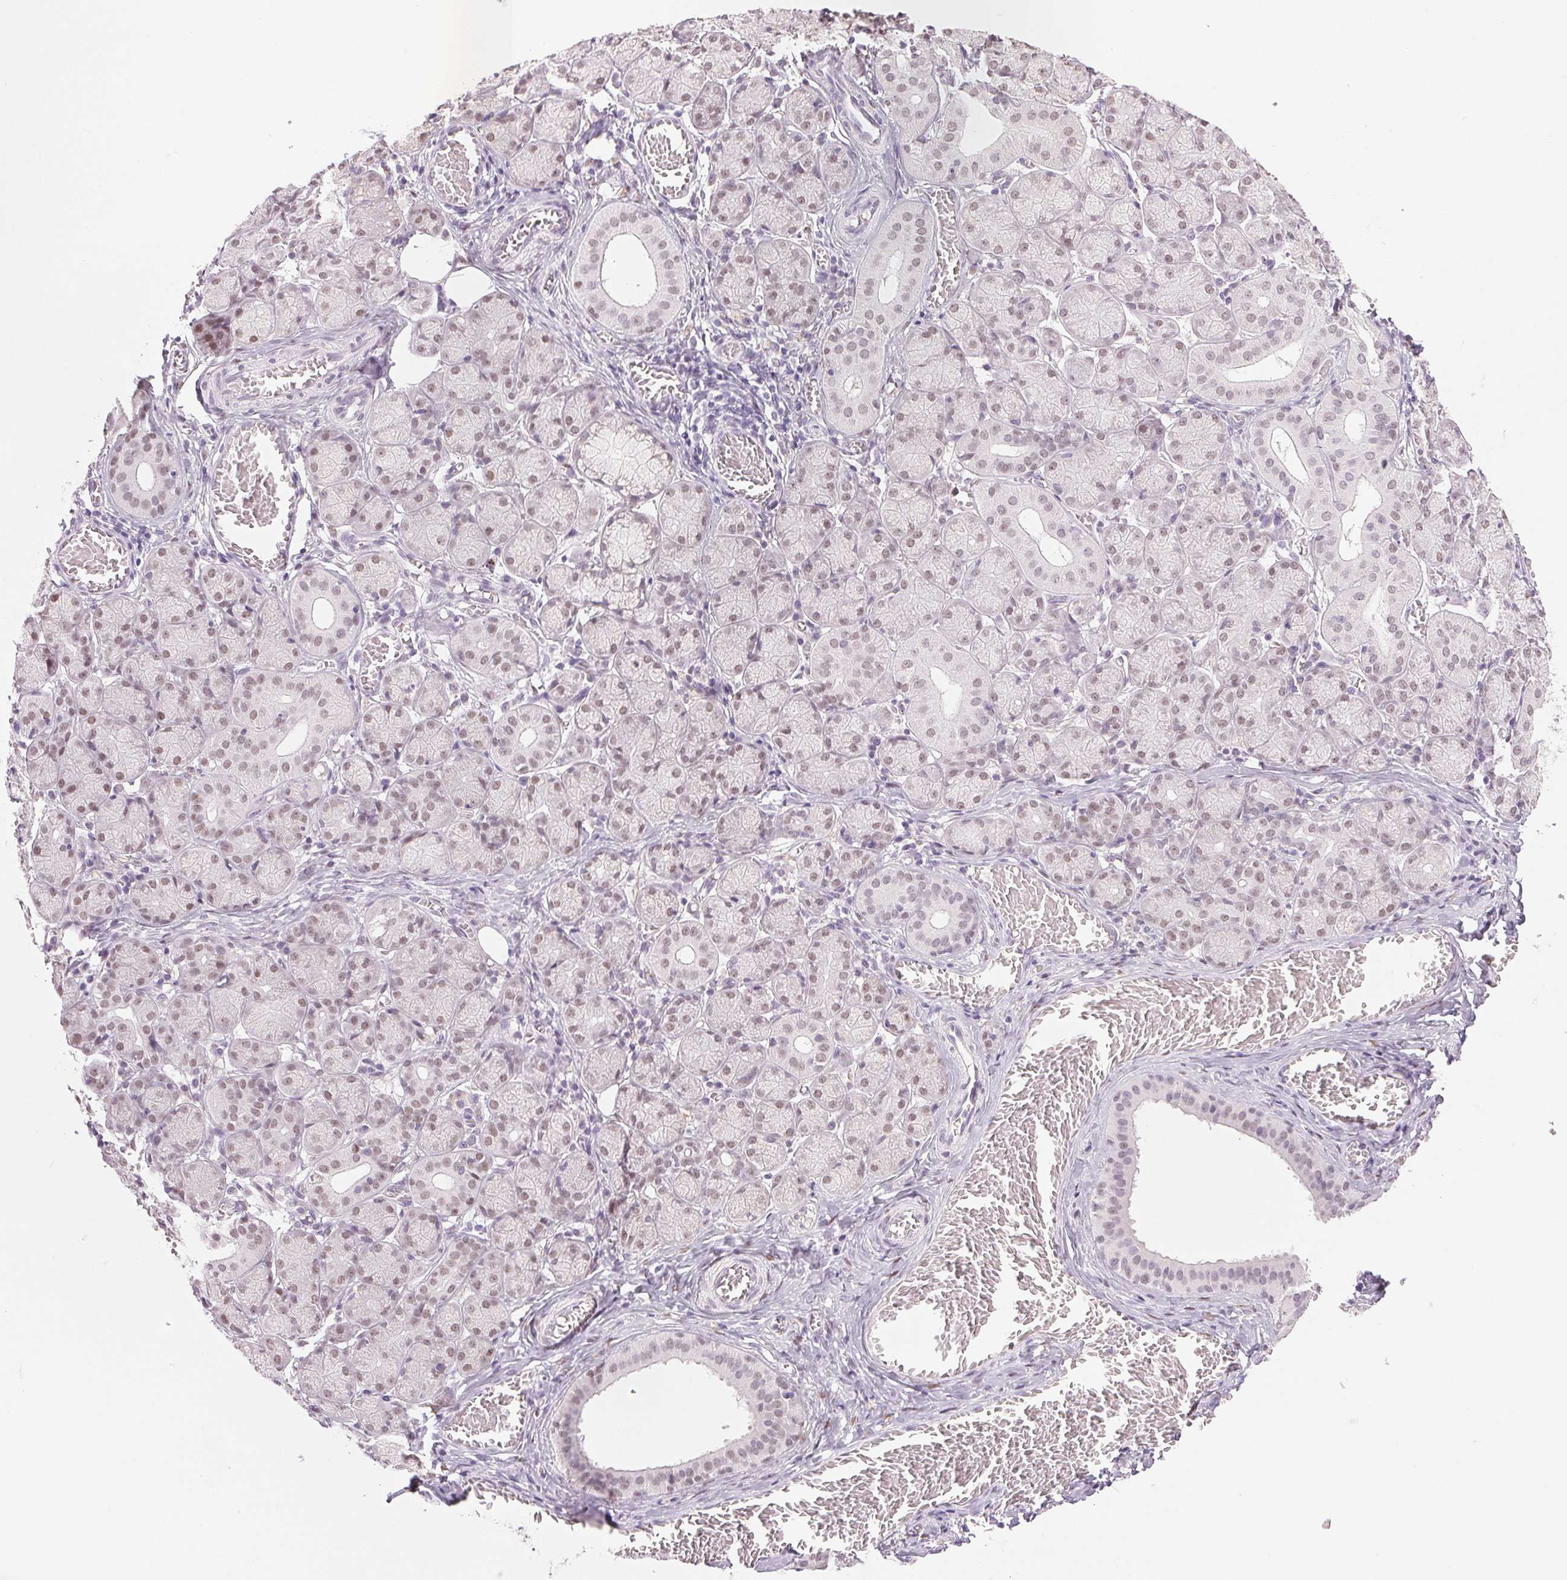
{"staining": {"intensity": "weak", "quantity": "25%-75%", "location": "nuclear"}, "tissue": "salivary gland", "cell_type": "Glandular cells", "image_type": "normal", "snomed": [{"axis": "morphology", "description": "Normal tissue, NOS"}, {"axis": "topography", "description": "Salivary gland"}, {"axis": "topography", "description": "Peripheral nerve tissue"}], "caption": "The micrograph demonstrates immunohistochemical staining of normal salivary gland. There is weak nuclear staining is present in about 25%-75% of glandular cells. The protein of interest is shown in brown color, while the nuclei are stained blue.", "gene": "DNAJC6", "patient": {"sex": "female", "age": 24}}